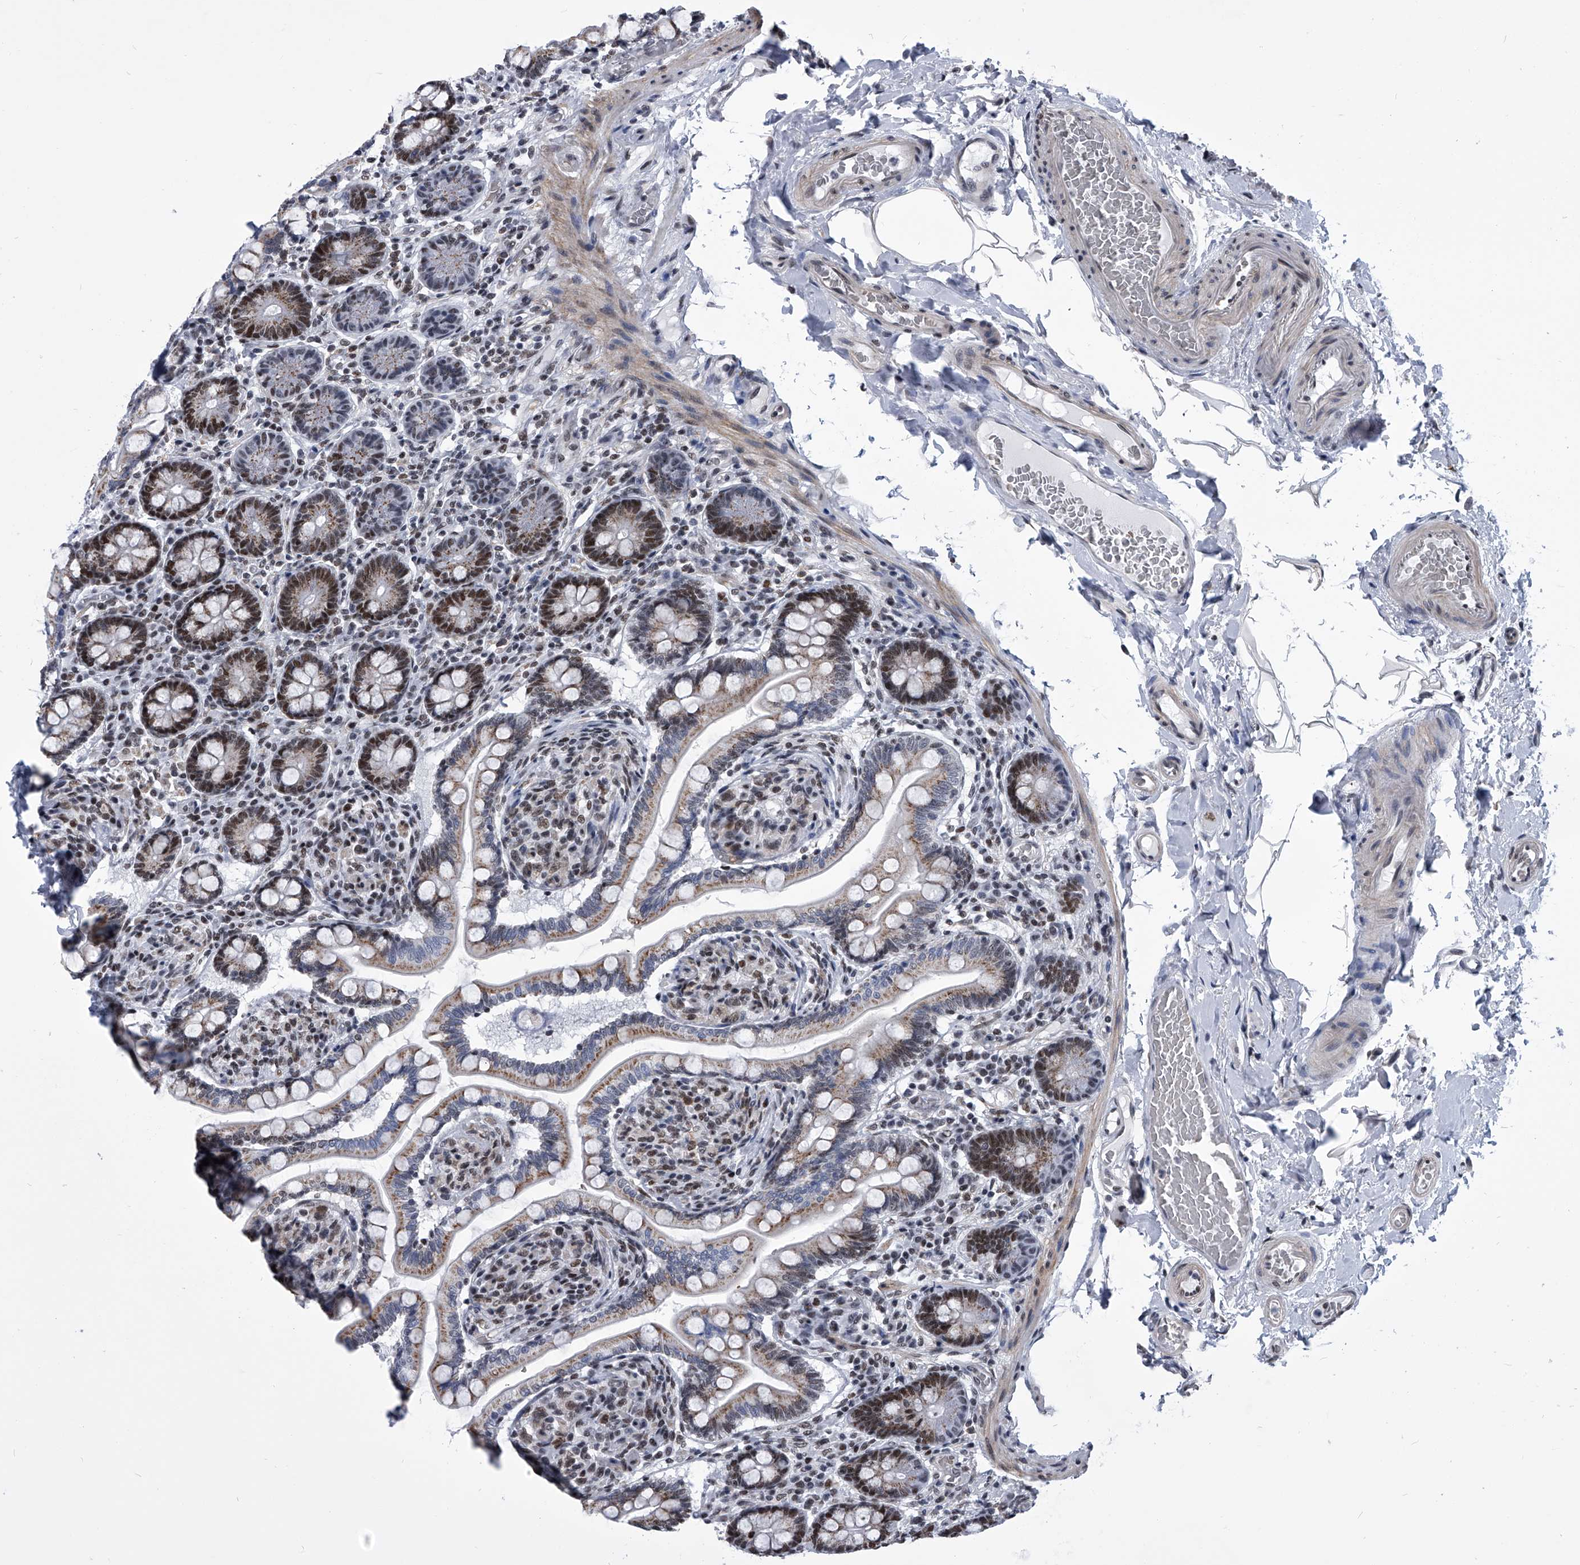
{"staining": {"intensity": "strong", "quantity": ">75%", "location": "cytoplasmic/membranous,nuclear"}, "tissue": "small intestine", "cell_type": "Glandular cells", "image_type": "normal", "snomed": [{"axis": "morphology", "description": "Normal tissue, NOS"}, {"axis": "topography", "description": "Small intestine"}], "caption": "Normal small intestine was stained to show a protein in brown. There is high levels of strong cytoplasmic/membranous,nuclear staining in about >75% of glandular cells. The protein is shown in brown color, while the nuclei are stained blue.", "gene": "SIM2", "patient": {"sex": "female", "age": 64}}